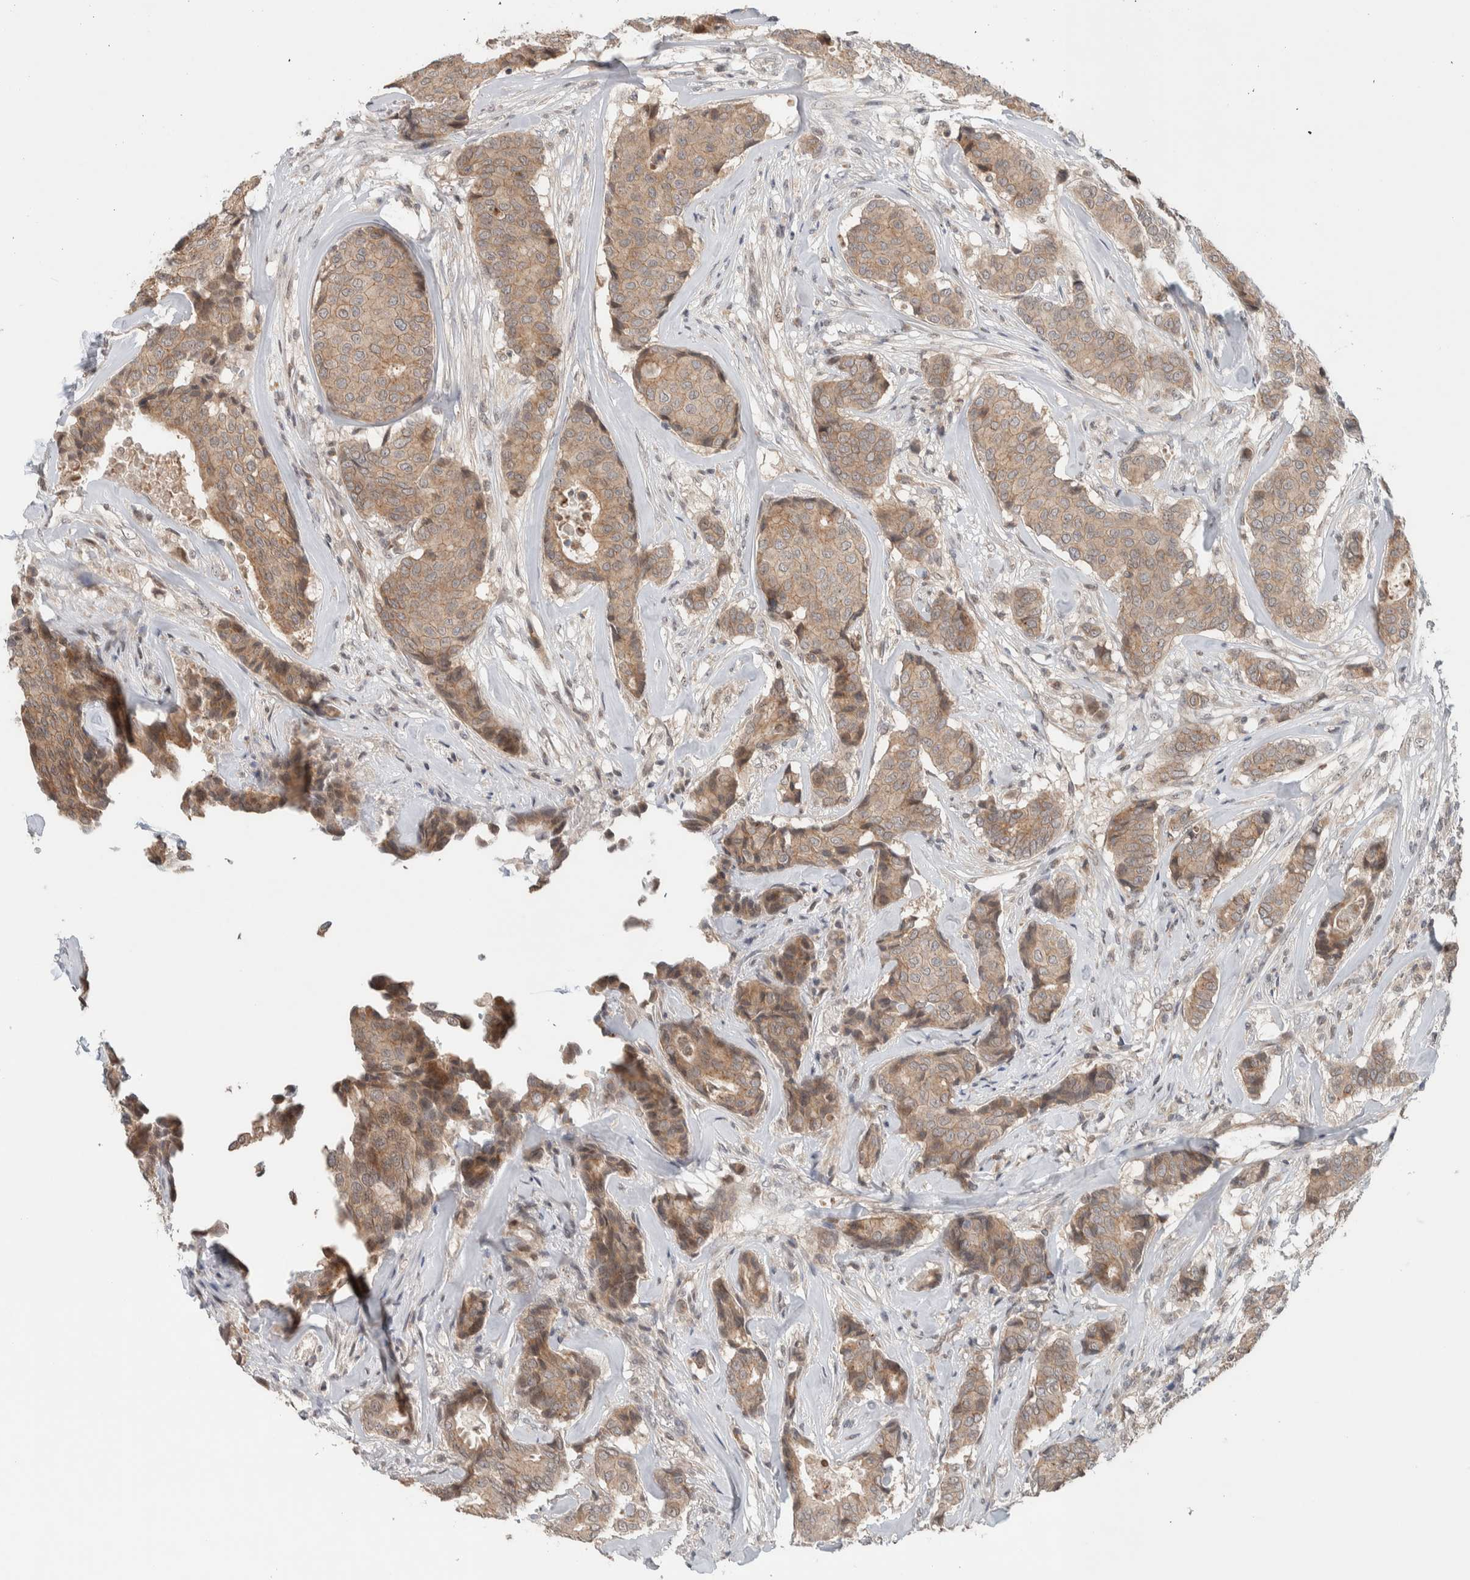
{"staining": {"intensity": "weak", "quantity": "25%-75%", "location": "cytoplasmic/membranous"}, "tissue": "breast cancer", "cell_type": "Tumor cells", "image_type": "cancer", "snomed": [{"axis": "morphology", "description": "Duct carcinoma"}, {"axis": "topography", "description": "Breast"}], "caption": "Immunohistochemical staining of invasive ductal carcinoma (breast) reveals low levels of weak cytoplasmic/membranous protein staining in approximately 25%-75% of tumor cells.", "gene": "DEPTOR", "patient": {"sex": "female", "age": 75}}